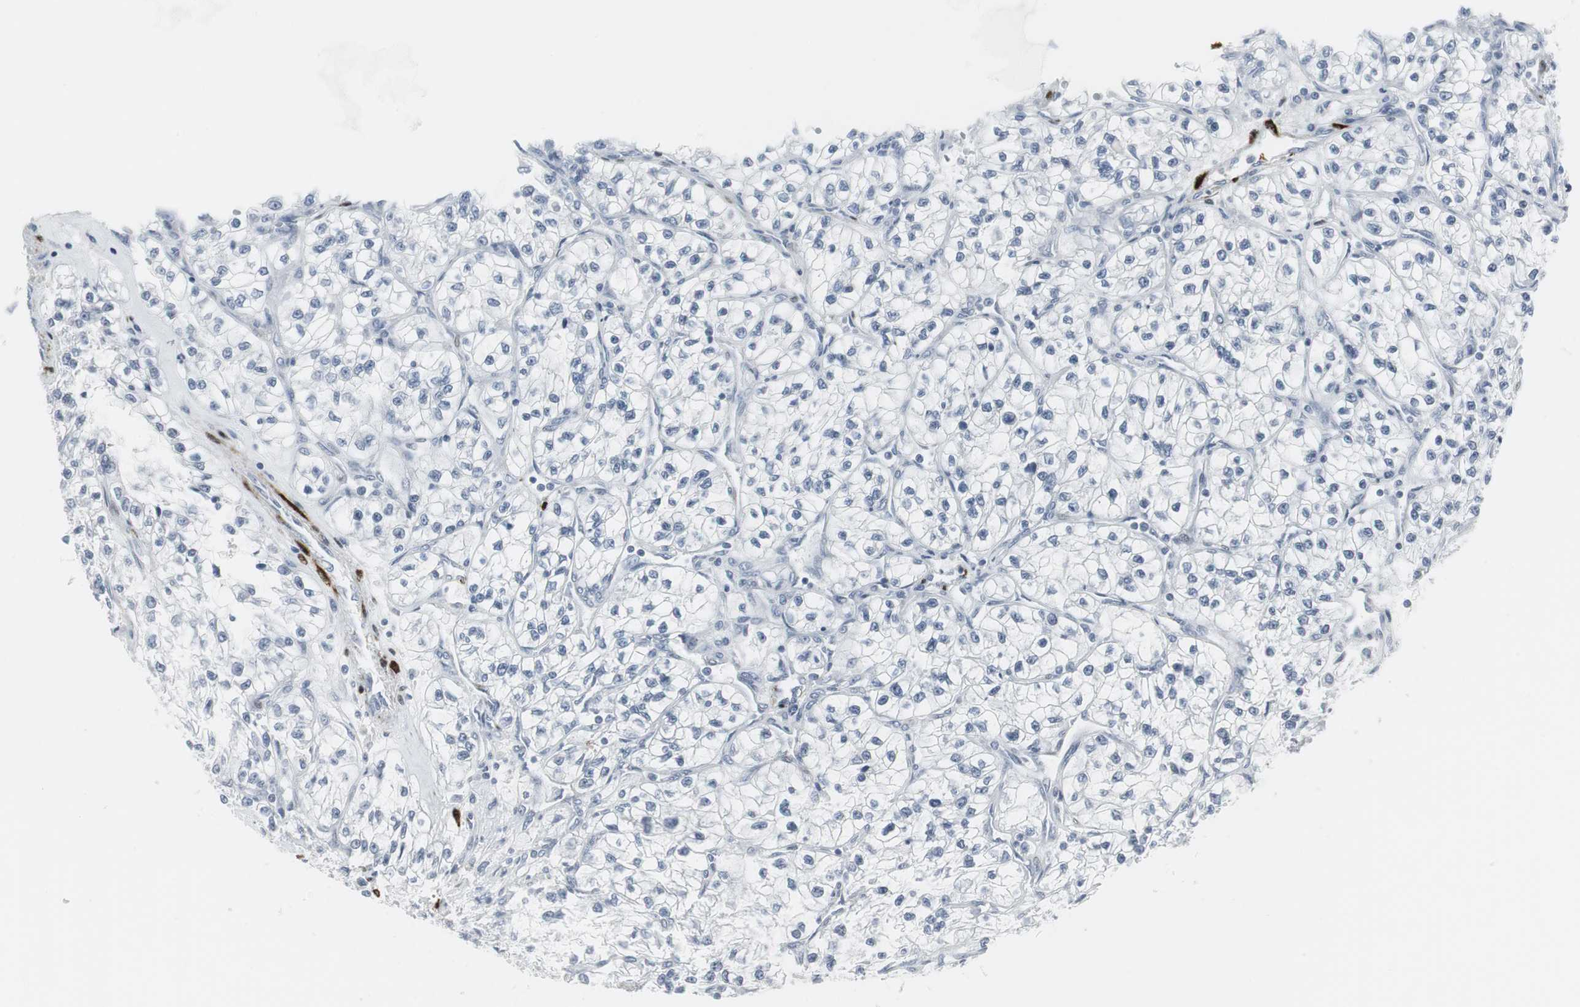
{"staining": {"intensity": "negative", "quantity": "none", "location": "none"}, "tissue": "renal cancer", "cell_type": "Tumor cells", "image_type": "cancer", "snomed": [{"axis": "morphology", "description": "Adenocarcinoma, NOS"}, {"axis": "topography", "description": "Kidney"}], "caption": "Human renal cancer (adenocarcinoma) stained for a protein using IHC exhibits no expression in tumor cells.", "gene": "PPP1R14A", "patient": {"sex": "female", "age": 57}}